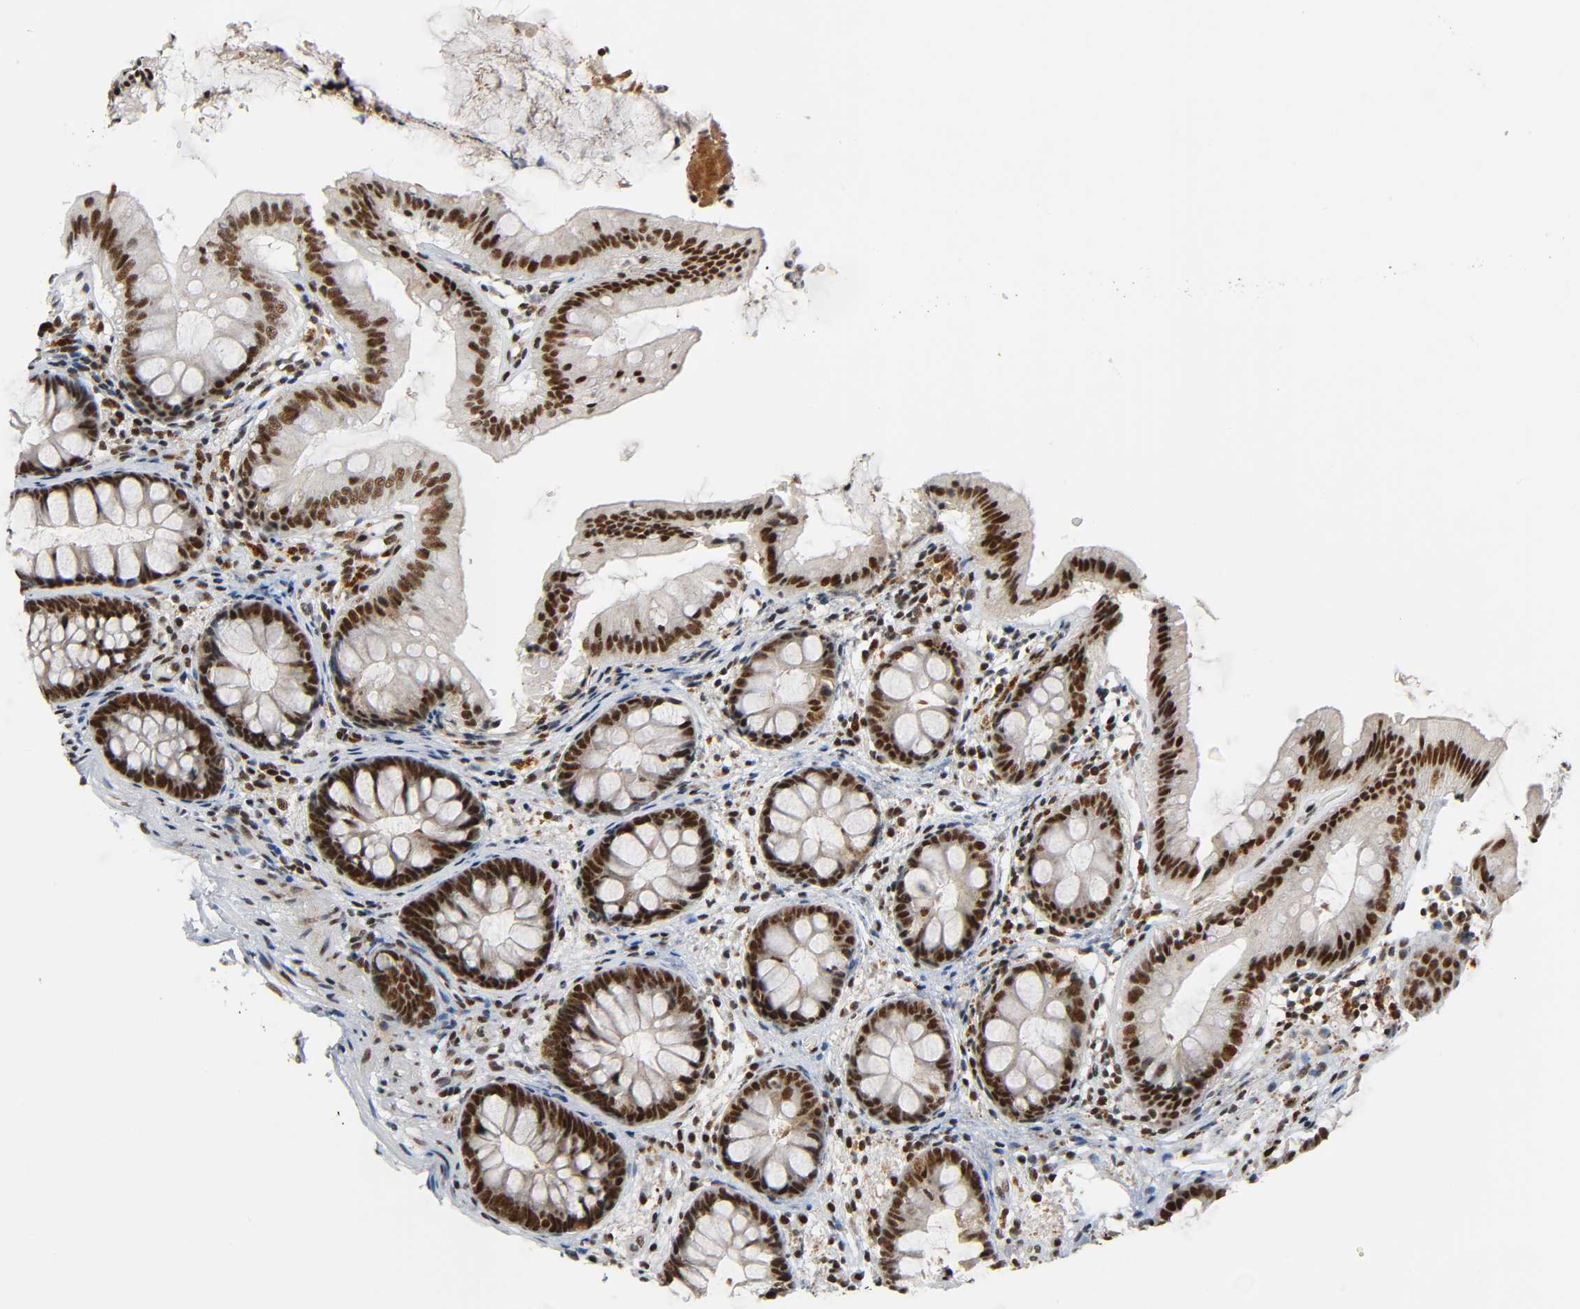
{"staining": {"intensity": "moderate", "quantity": ">75%", "location": "nuclear"}, "tissue": "colon", "cell_type": "Endothelial cells", "image_type": "normal", "snomed": [{"axis": "morphology", "description": "Normal tissue, NOS"}, {"axis": "topography", "description": "Smooth muscle"}, {"axis": "topography", "description": "Colon"}], "caption": "The image shows immunohistochemical staining of unremarkable colon. There is moderate nuclear expression is appreciated in about >75% of endothelial cells.", "gene": "CDK9", "patient": {"sex": "male", "age": 67}}